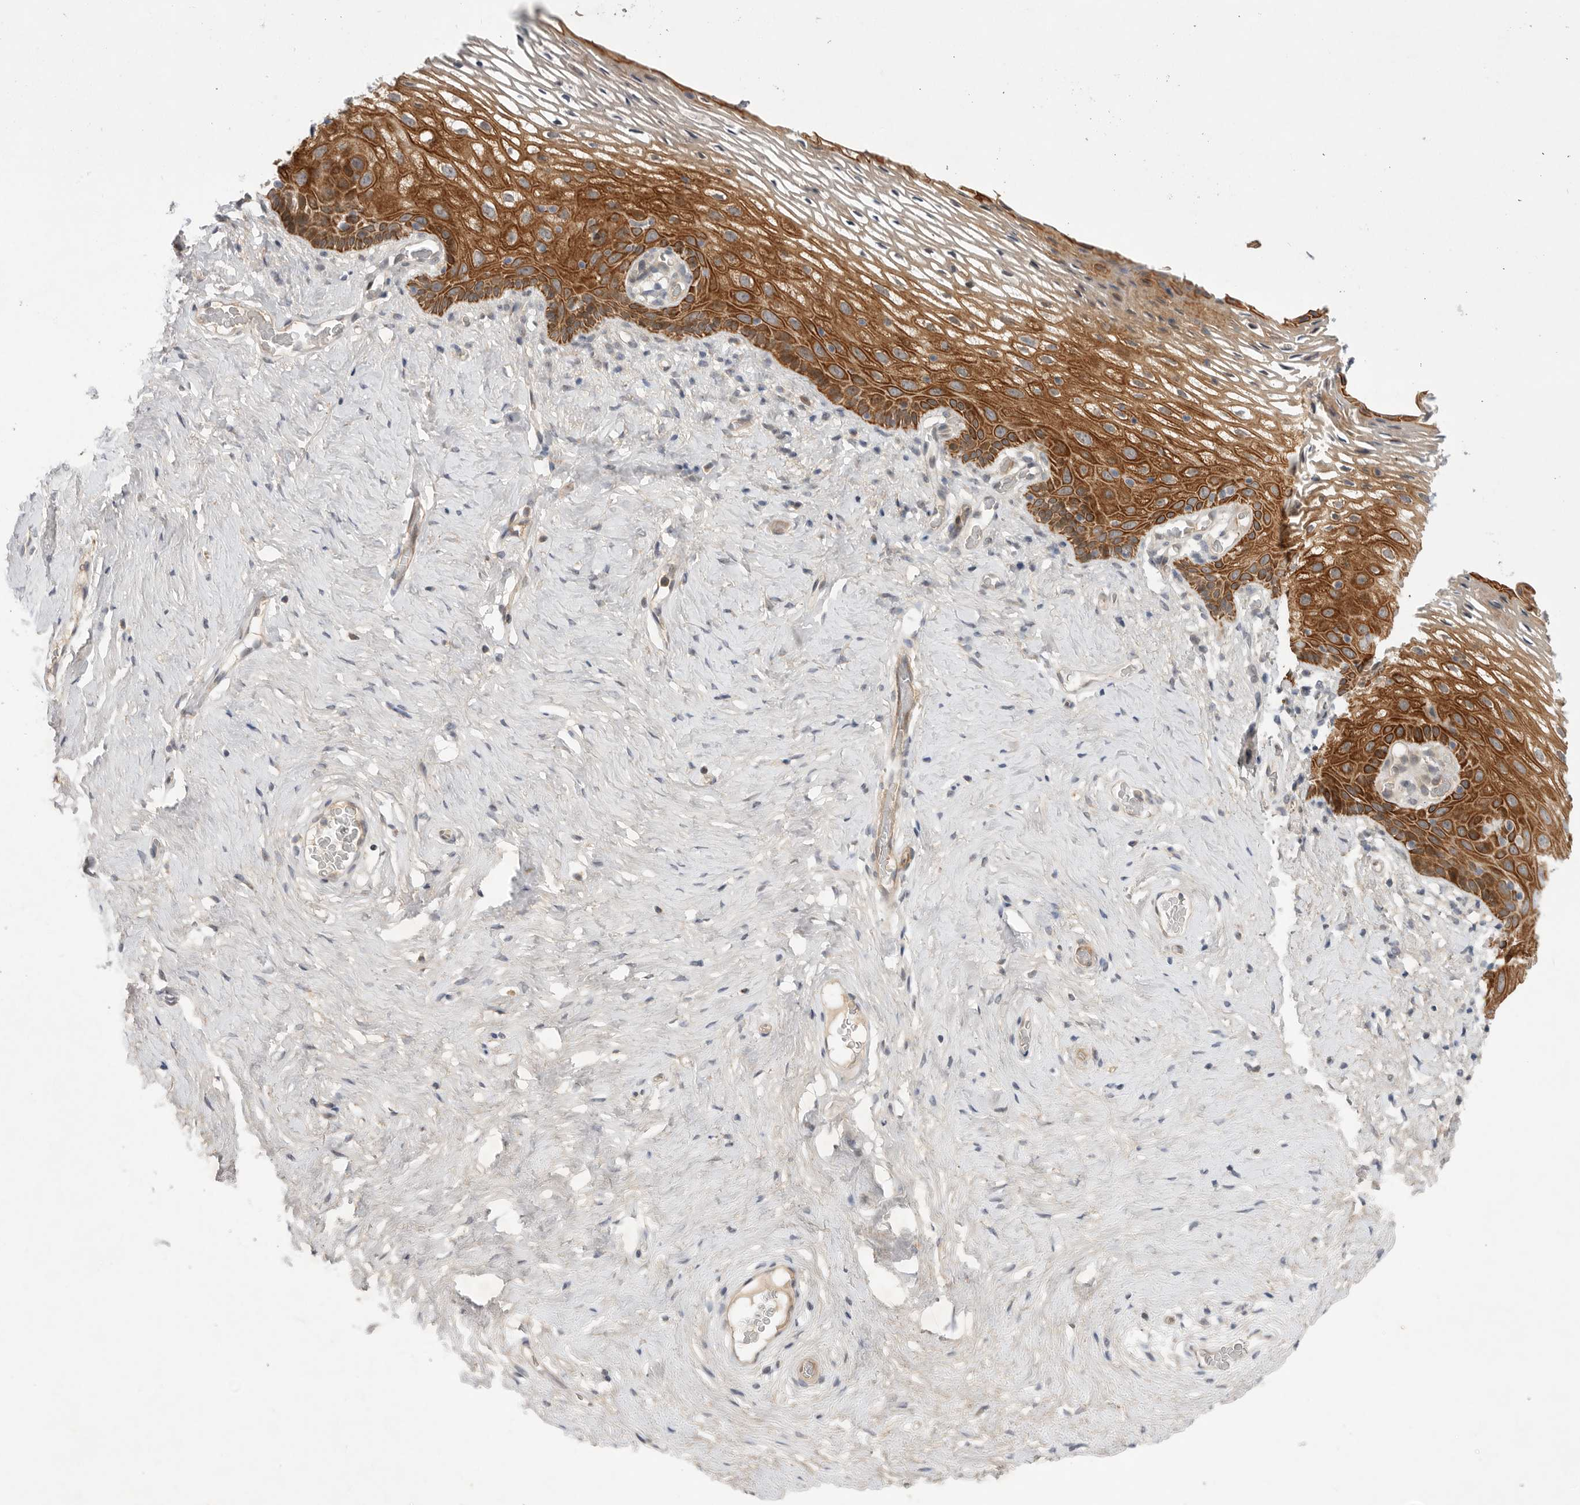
{"staining": {"intensity": "strong", "quantity": ">75%", "location": "cytoplasmic/membranous"}, "tissue": "vagina", "cell_type": "Squamous epithelial cells", "image_type": "normal", "snomed": [{"axis": "morphology", "description": "Normal tissue, NOS"}, {"axis": "morphology", "description": "Adenocarcinoma, NOS"}, {"axis": "topography", "description": "Rectum"}, {"axis": "topography", "description": "Vagina"}], "caption": "This image displays IHC staining of unremarkable vagina, with high strong cytoplasmic/membranous positivity in about >75% of squamous epithelial cells.", "gene": "PTPDC1", "patient": {"sex": "female", "age": 71}}